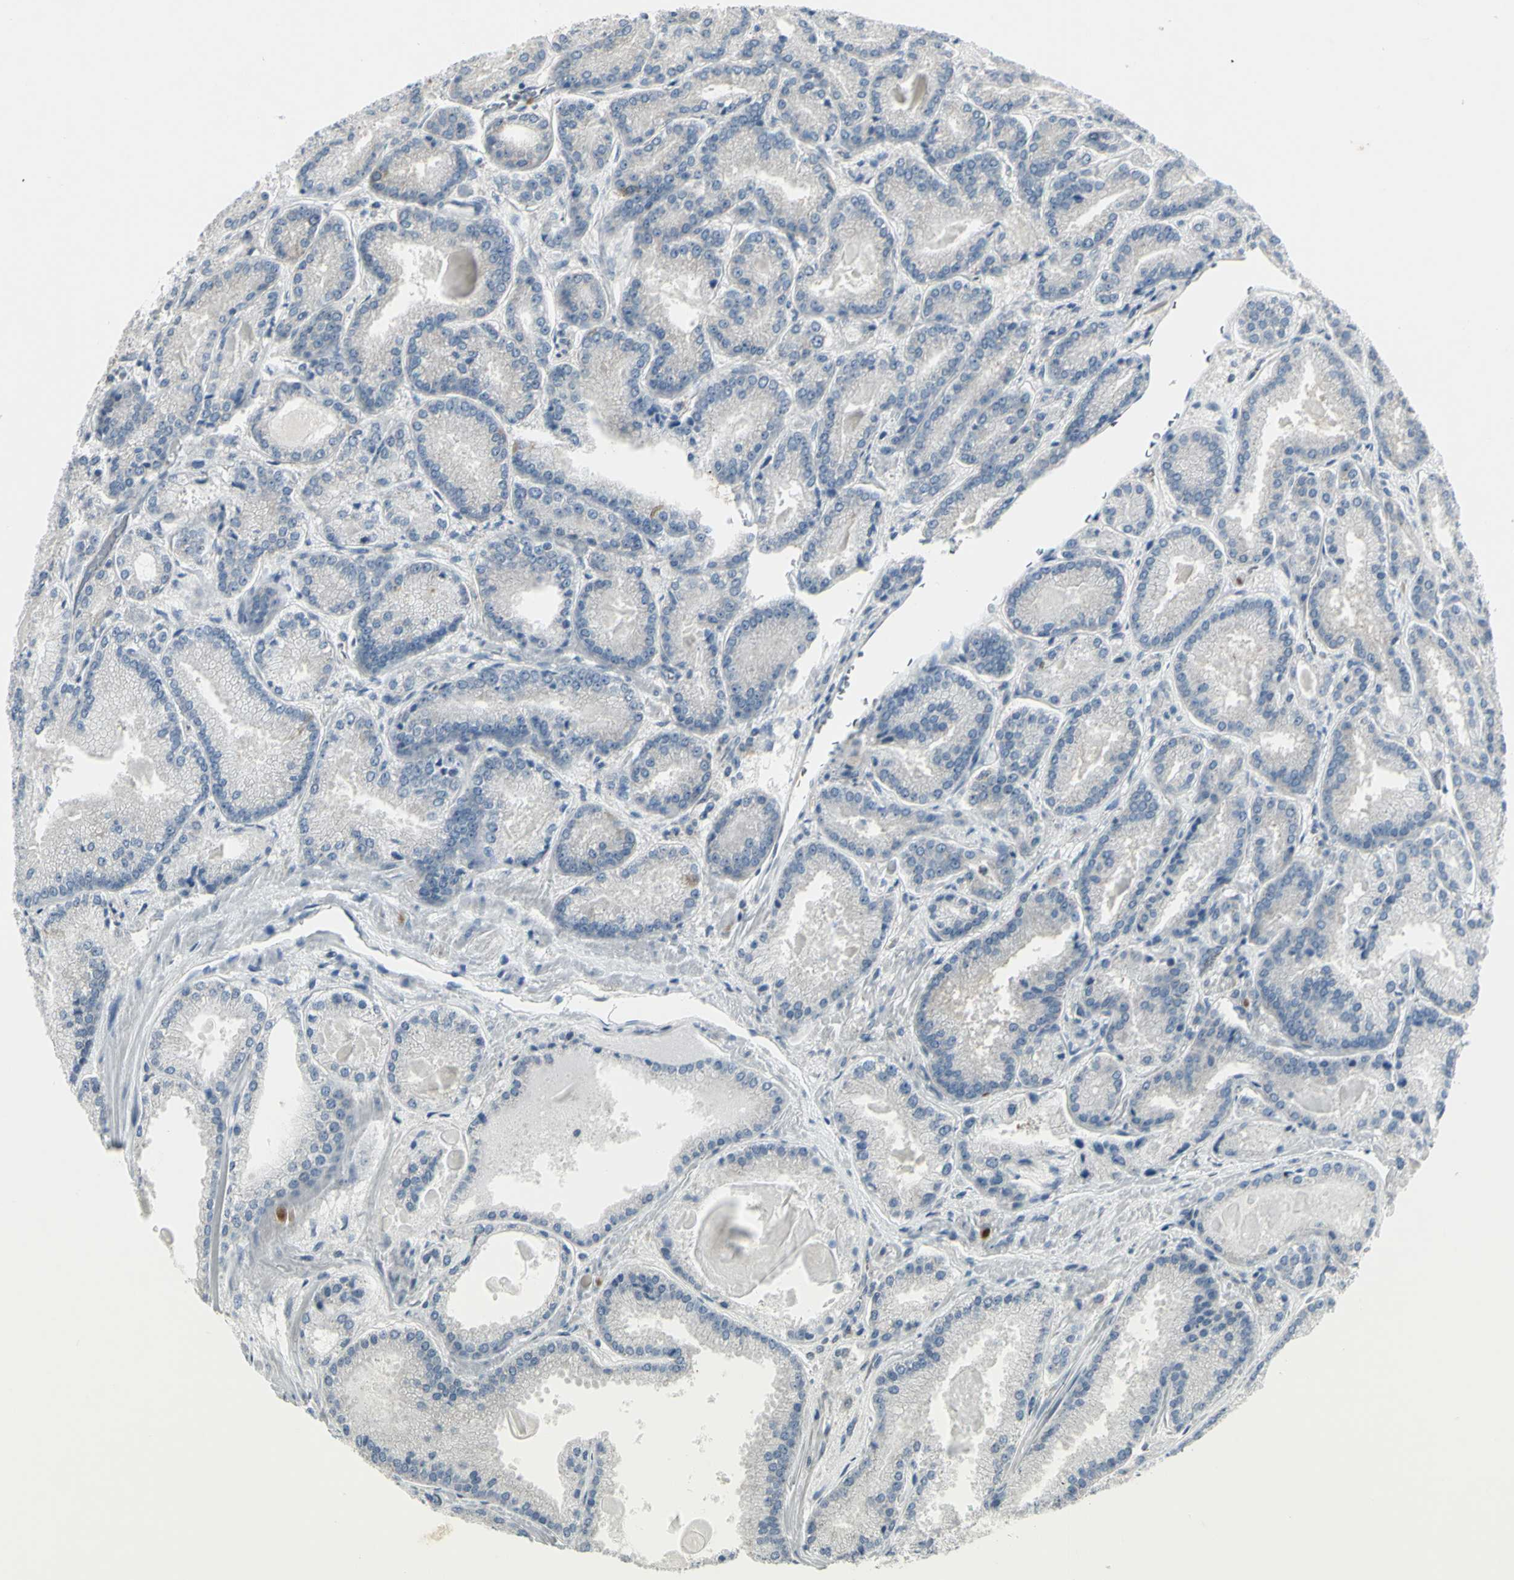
{"staining": {"intensity": "moderate", "quantity": "<25%", "location": "cytoplasmic/membranous"}, "tissue": "prostate cancer", "cell_type": "Tumor cells", "image_type": "cancer", "snomed": [{"axis": "morphology", "description": "Adenocarcinoma, Low grade"}, {"axis": "topography", "description": "Prostate"}], "caption": "A photomicrograph of prostate cancer (low-grade adenocarcinoma) stained for a protein displays moderate cytoplasmic/membranous brown staining in tumor cells. The protein of interest is shown in brown color, while the nuclei are stained blue.", "gene": "CCNB2", "patient": {"sex": "male", "age": 59}}